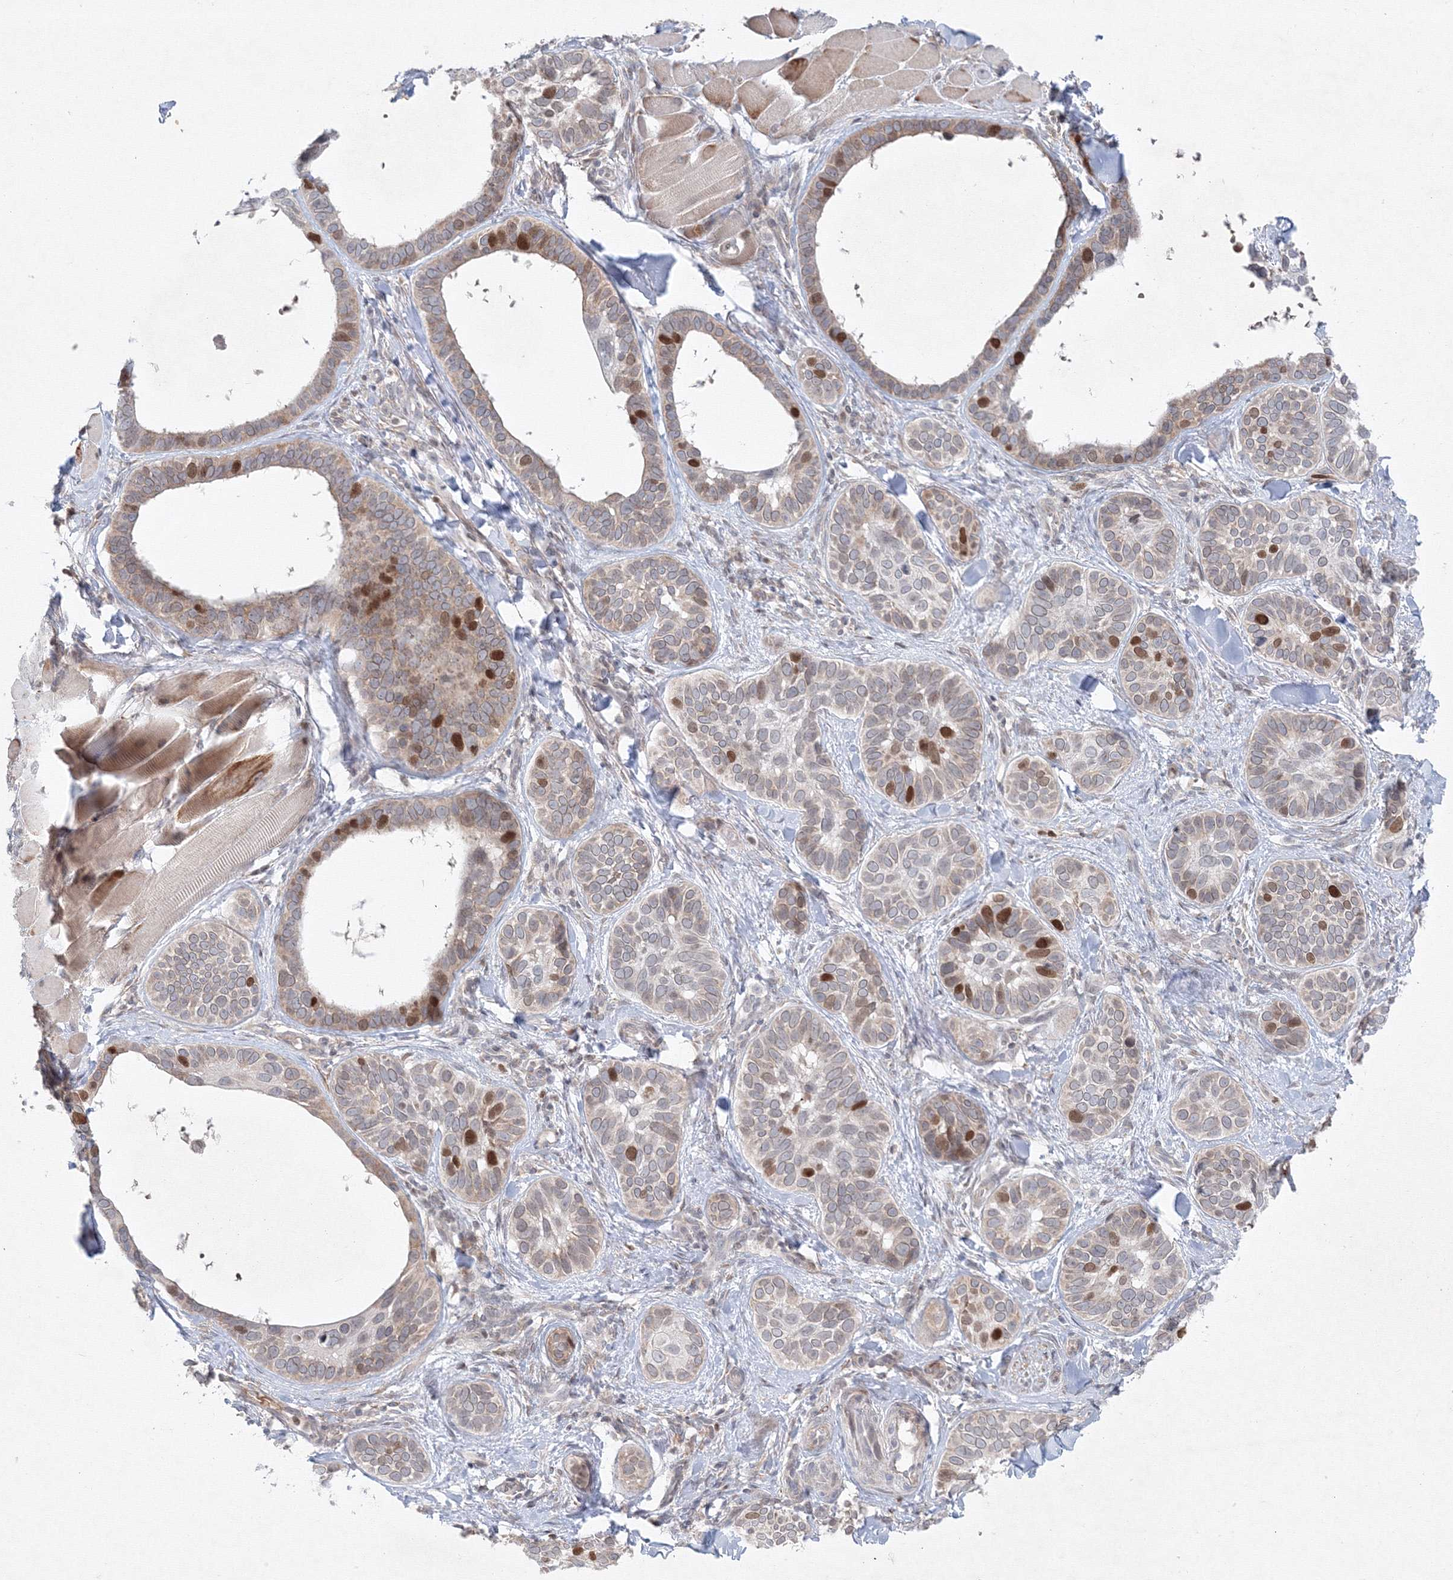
{"staining": {"intensity": "strong", "quantity": "<25%", "location": "nuclear"}, "tissue": "skin cancer", "cell_type": "Tumor cells", "image_type": "cancer", "snomed": [{"axis": "morphology", "description": "Basal cell carcinoma"}, {"axis": "topography", "description": "Skin"}], "caption": "Immunohistochemistry micrograph of neoplastic tissue: skin basal cell carcinoma stained using immunohistochemistry (IHC) demonstrates medium levels of strong protein expression localized specifically in the nuclear of tumor cells, appearing as a nuclear brown color.", "gene": "KIF4A", "patient": {"sex": "male", "age": 62}}